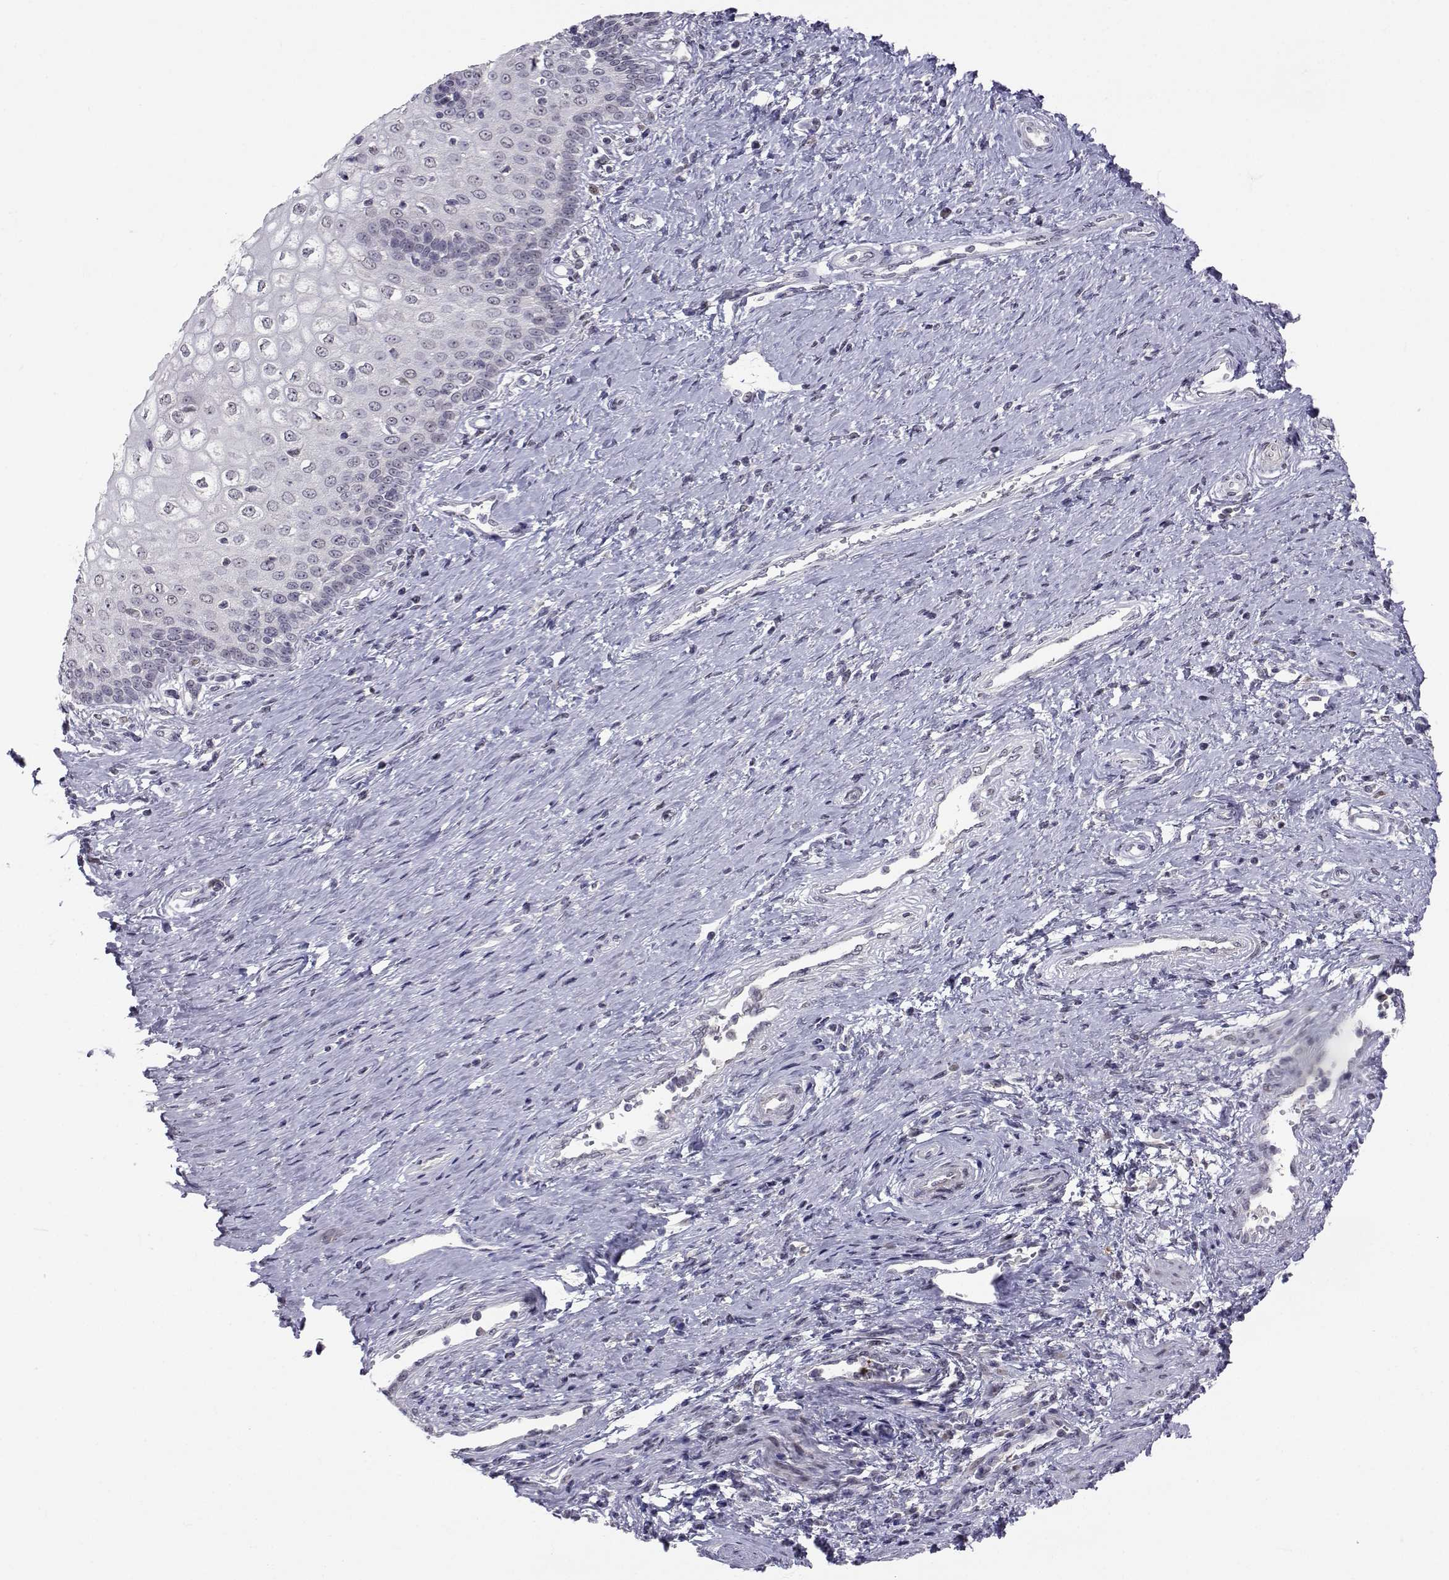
{"staining": {"intensity": "negative", "quantity": "none", "location": "none"}, "tissue": "cervical cancer", "cell_type": "Tumor cells", "image_type": "cancer", "snomed": [{"axis": "morphology", "description": "Squamous cell carcinoma, NOS"}, {"axis": "topography", "description": "Cervix"}], "caption": "An immunohistochemistry photomicrograph of cervical cancer is shown. There is no staining in tumor cells of cervical cancer.", "gene": "SLC6A3", "patient": {"sex": "female", "age": 26}}